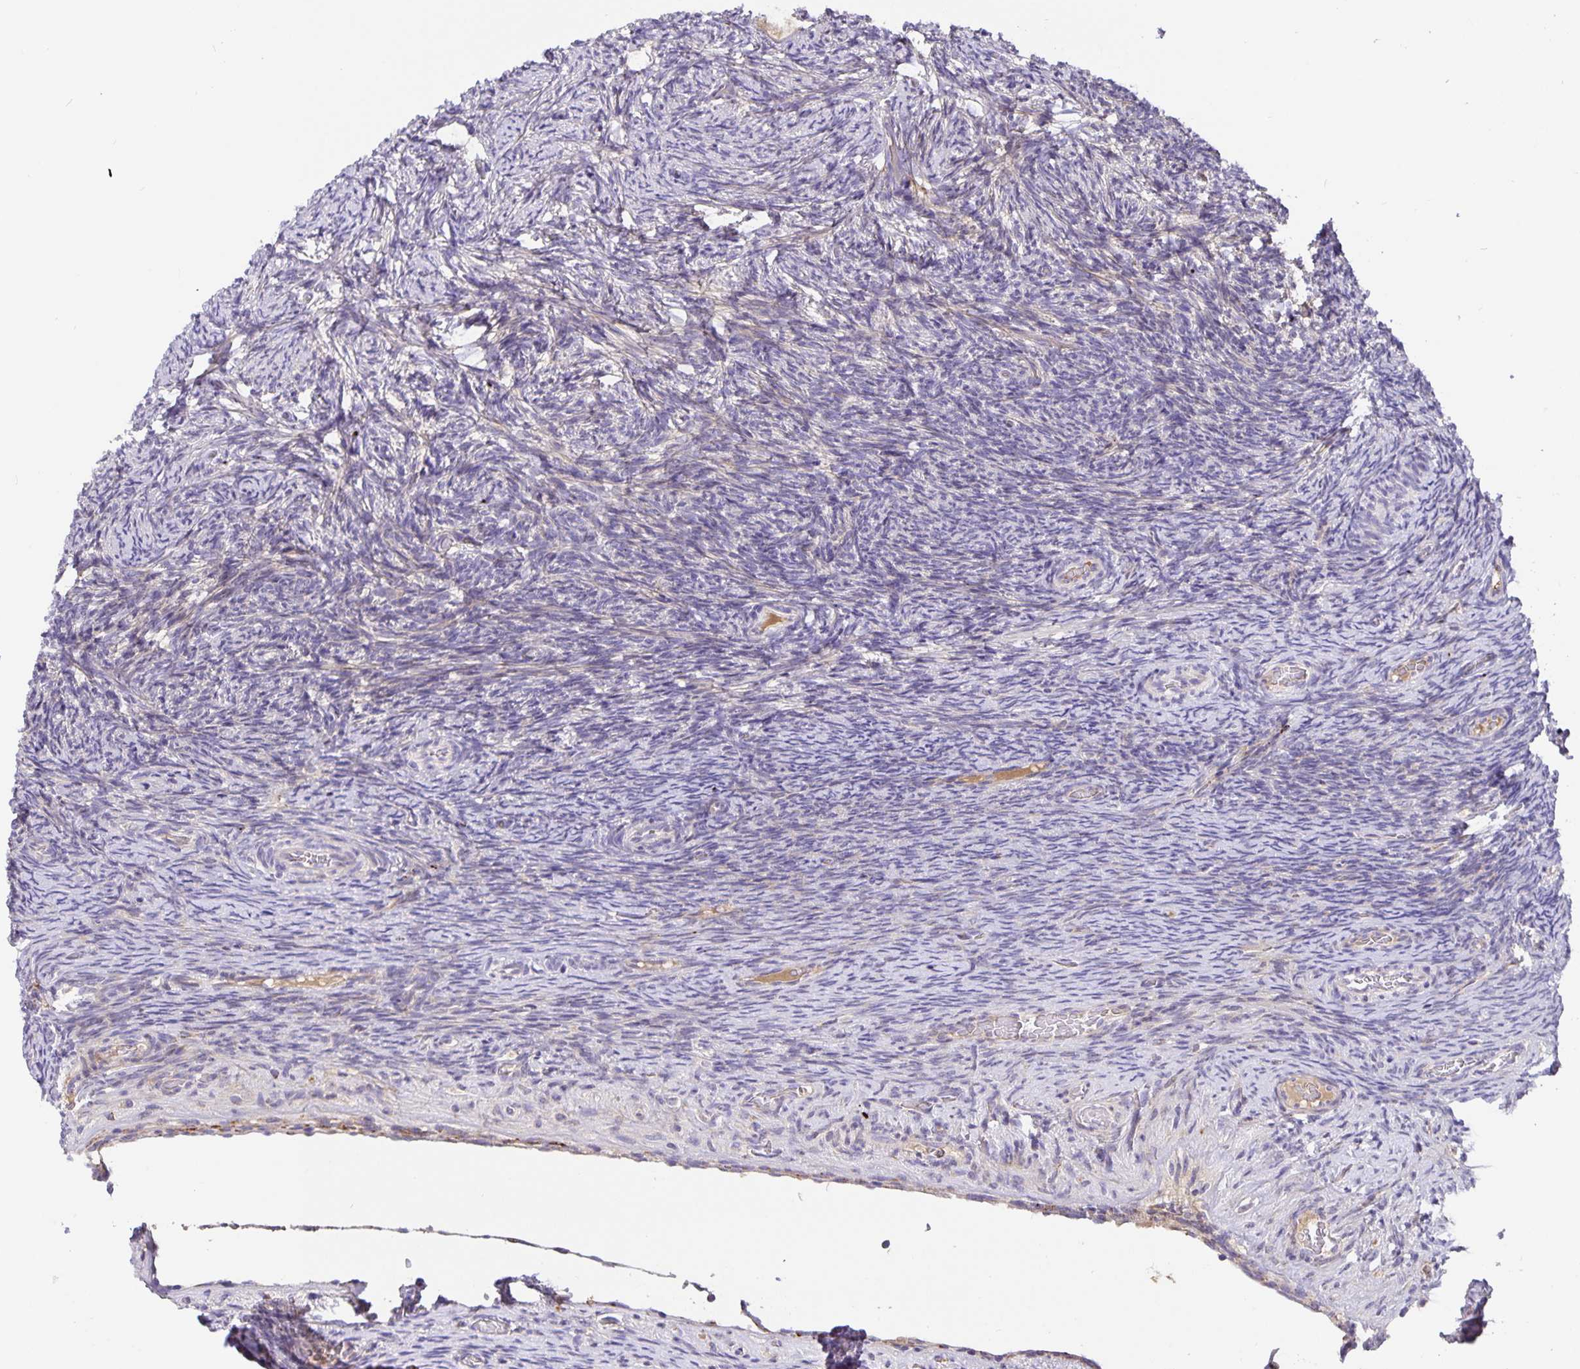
{"staining": {"intensity": "negative", "quantity": "none", "location": "none"}, "tissue": "ovary", "cell_type": "Ovarian stroma cells", "image_type": "normal", "snomed": [{"axis": "morphology", "description": "Normal tissue, NOS"}, {"axis": "topography", "description": "Ovary"}], "caption": "IHC of unremarkable ovary reveals no expression in ovarian stroma cells. The staining was performed using DAB (3,3'-diaminobenzidine) to visualize the protein expression in brown, while the nuclei were stained in blue with hematoxylin (Magnification: 20x).", "gene": "EML6", "patient": {"sex": "female", "age": 34}}